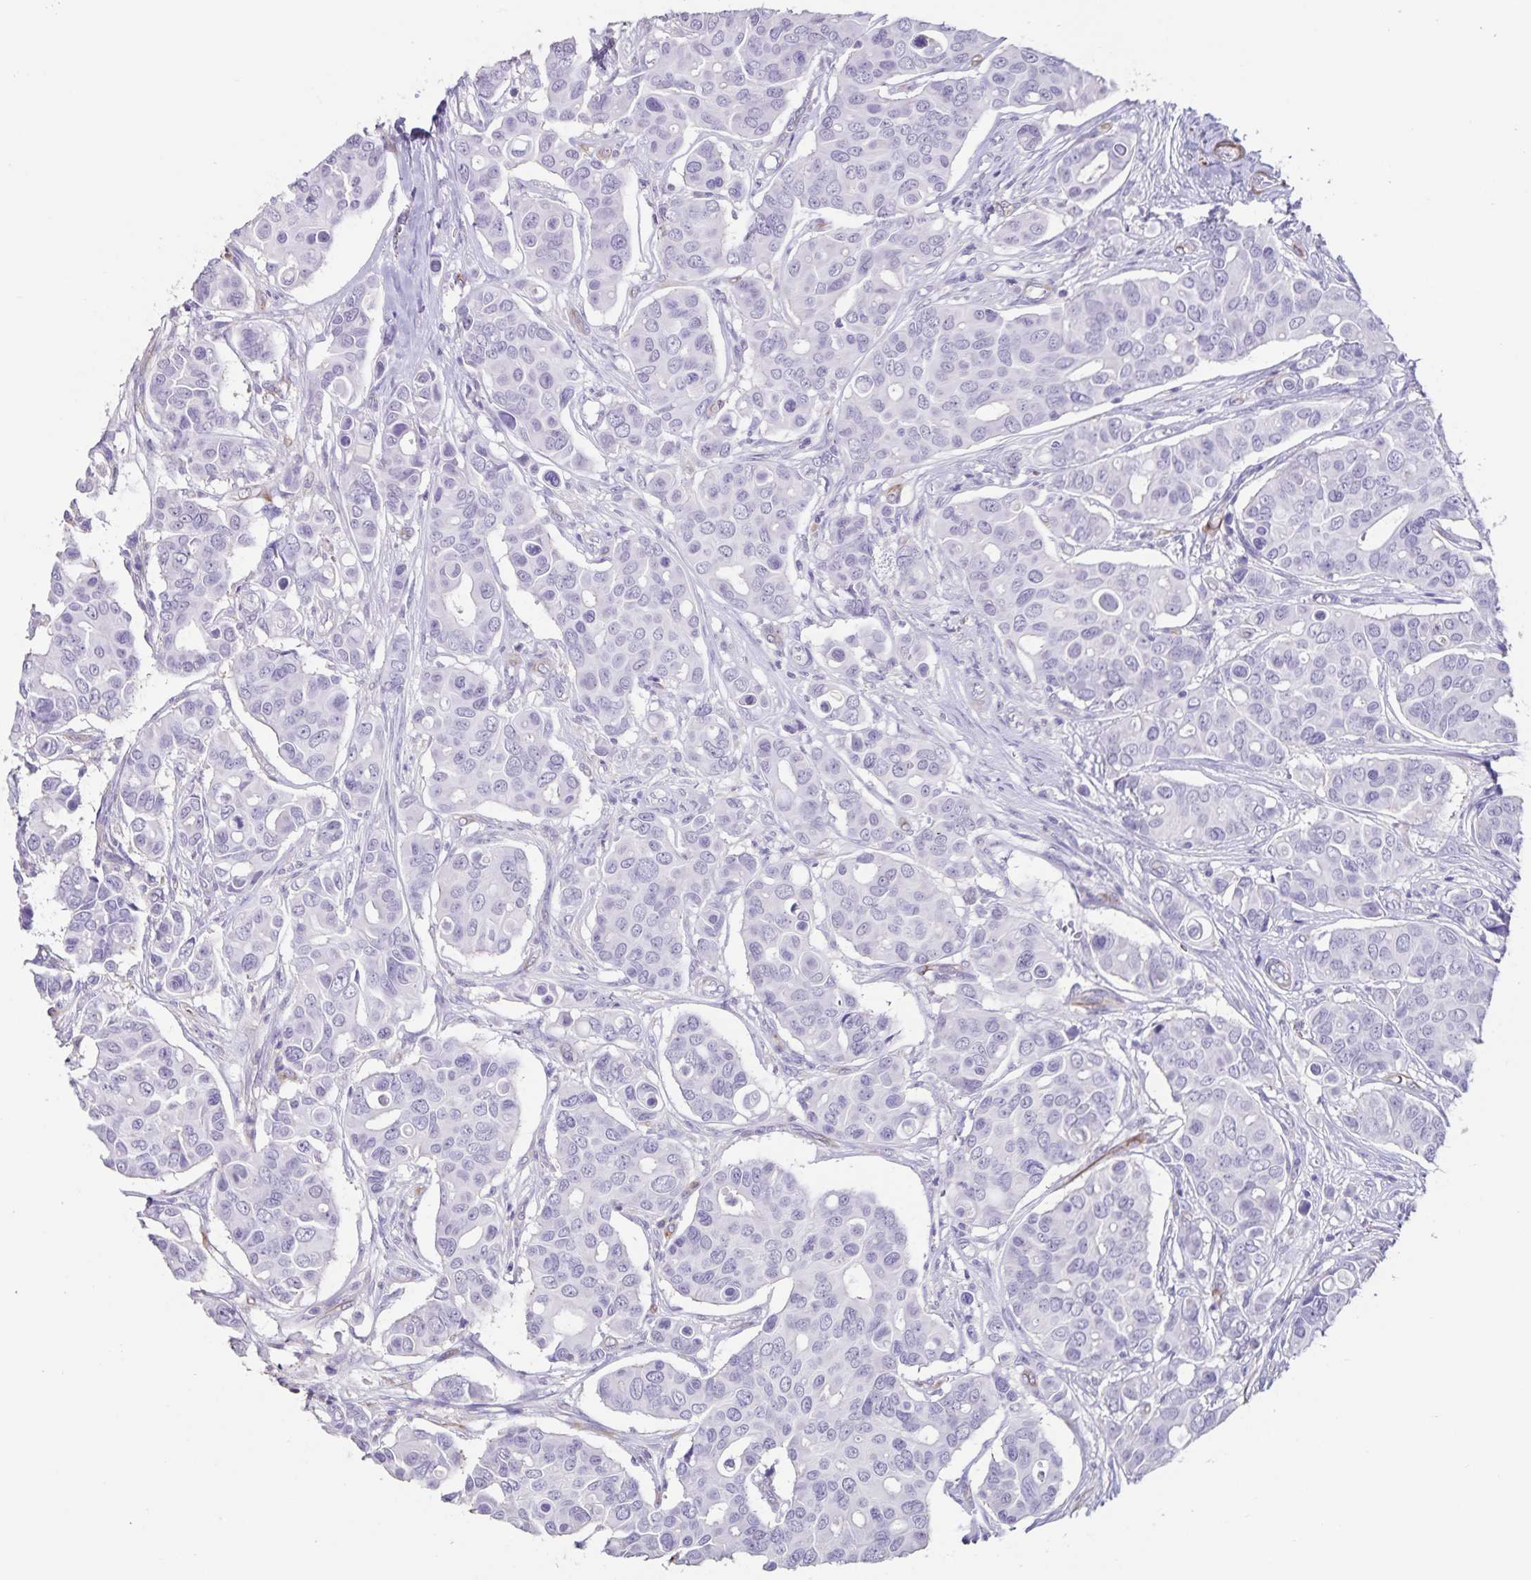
{"staining": {"intensity": "negative", "quantity": "none", "location": "none"}, "tissue": "breast cancer", "cell_type": "Tumor cells", "image_type": "cancer", "snomed": [{"axis": "morphology", "description": "Normal tissue, NOS"}, {"axis": "morphology", "description": "Duct carcinoma"}, {"axis": "topography", "description": "Skin"}, {"axis": "topography", "description": "Breast"}], "caption": "The IHC photomicrograph has no significant staining in tumor cells of breast intraductal carcinoma tissue.", "gene": "SYNM", "patient": {"sex": "female", "age": 54}}